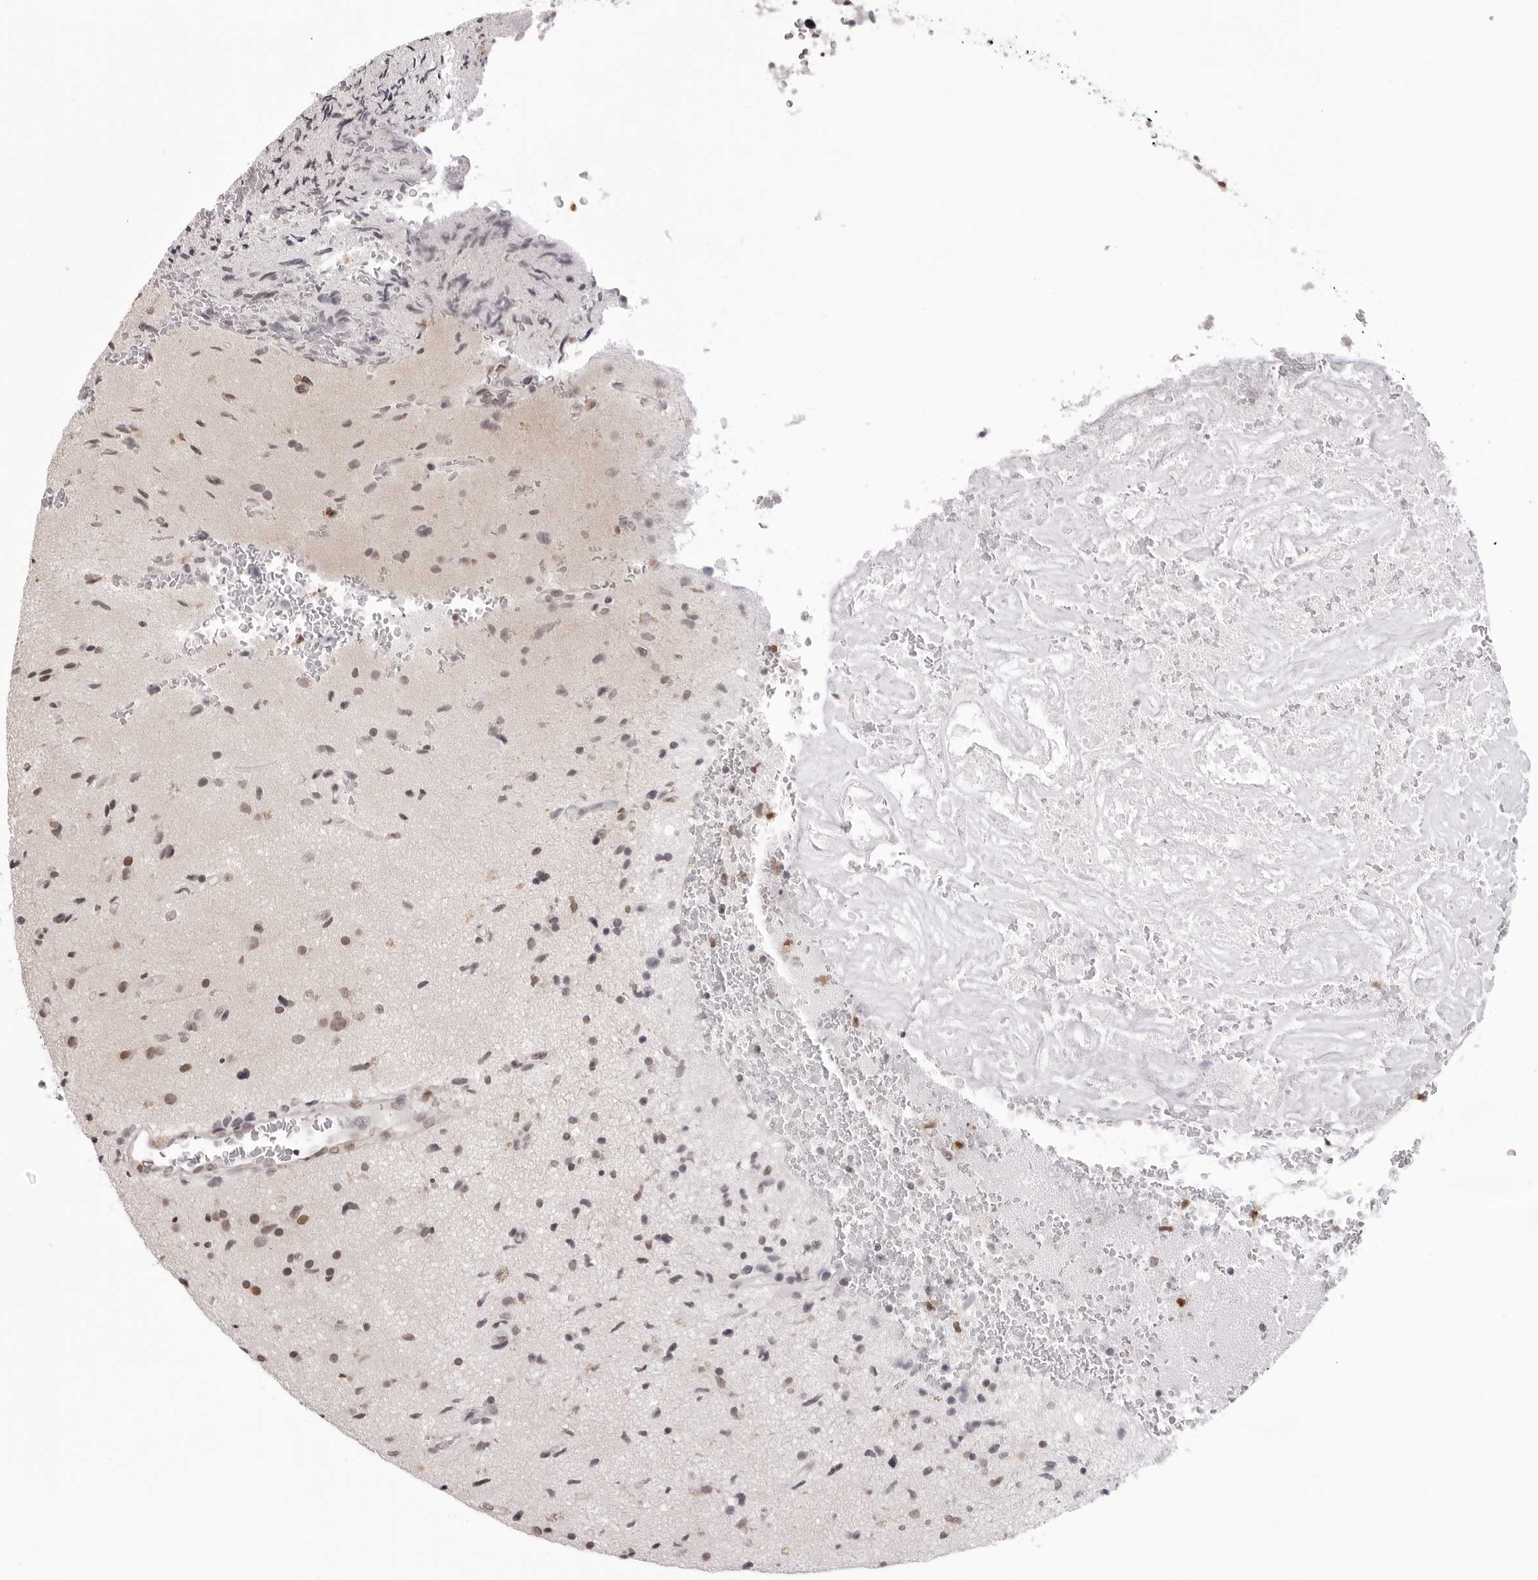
{"staining": {"intensity": "moderate", "quantity": "<25%", "location": "nuclear"}, "tissue": "glioma", "cell_type": "Tumor cells", "image_type": "cancer", "snomed": [{"axis": "morphology", "description": "Glioma, malignant, High grade"}, {"axis": "topography", "description": "Brain"}], "caption": "Immunohistochemical staining of human glioma displays low levels of moderate nuclear staining in approximately <25% of tumor cells.", "gene": "HSPA4", "patient": {"sex": "male", "age": 72}}